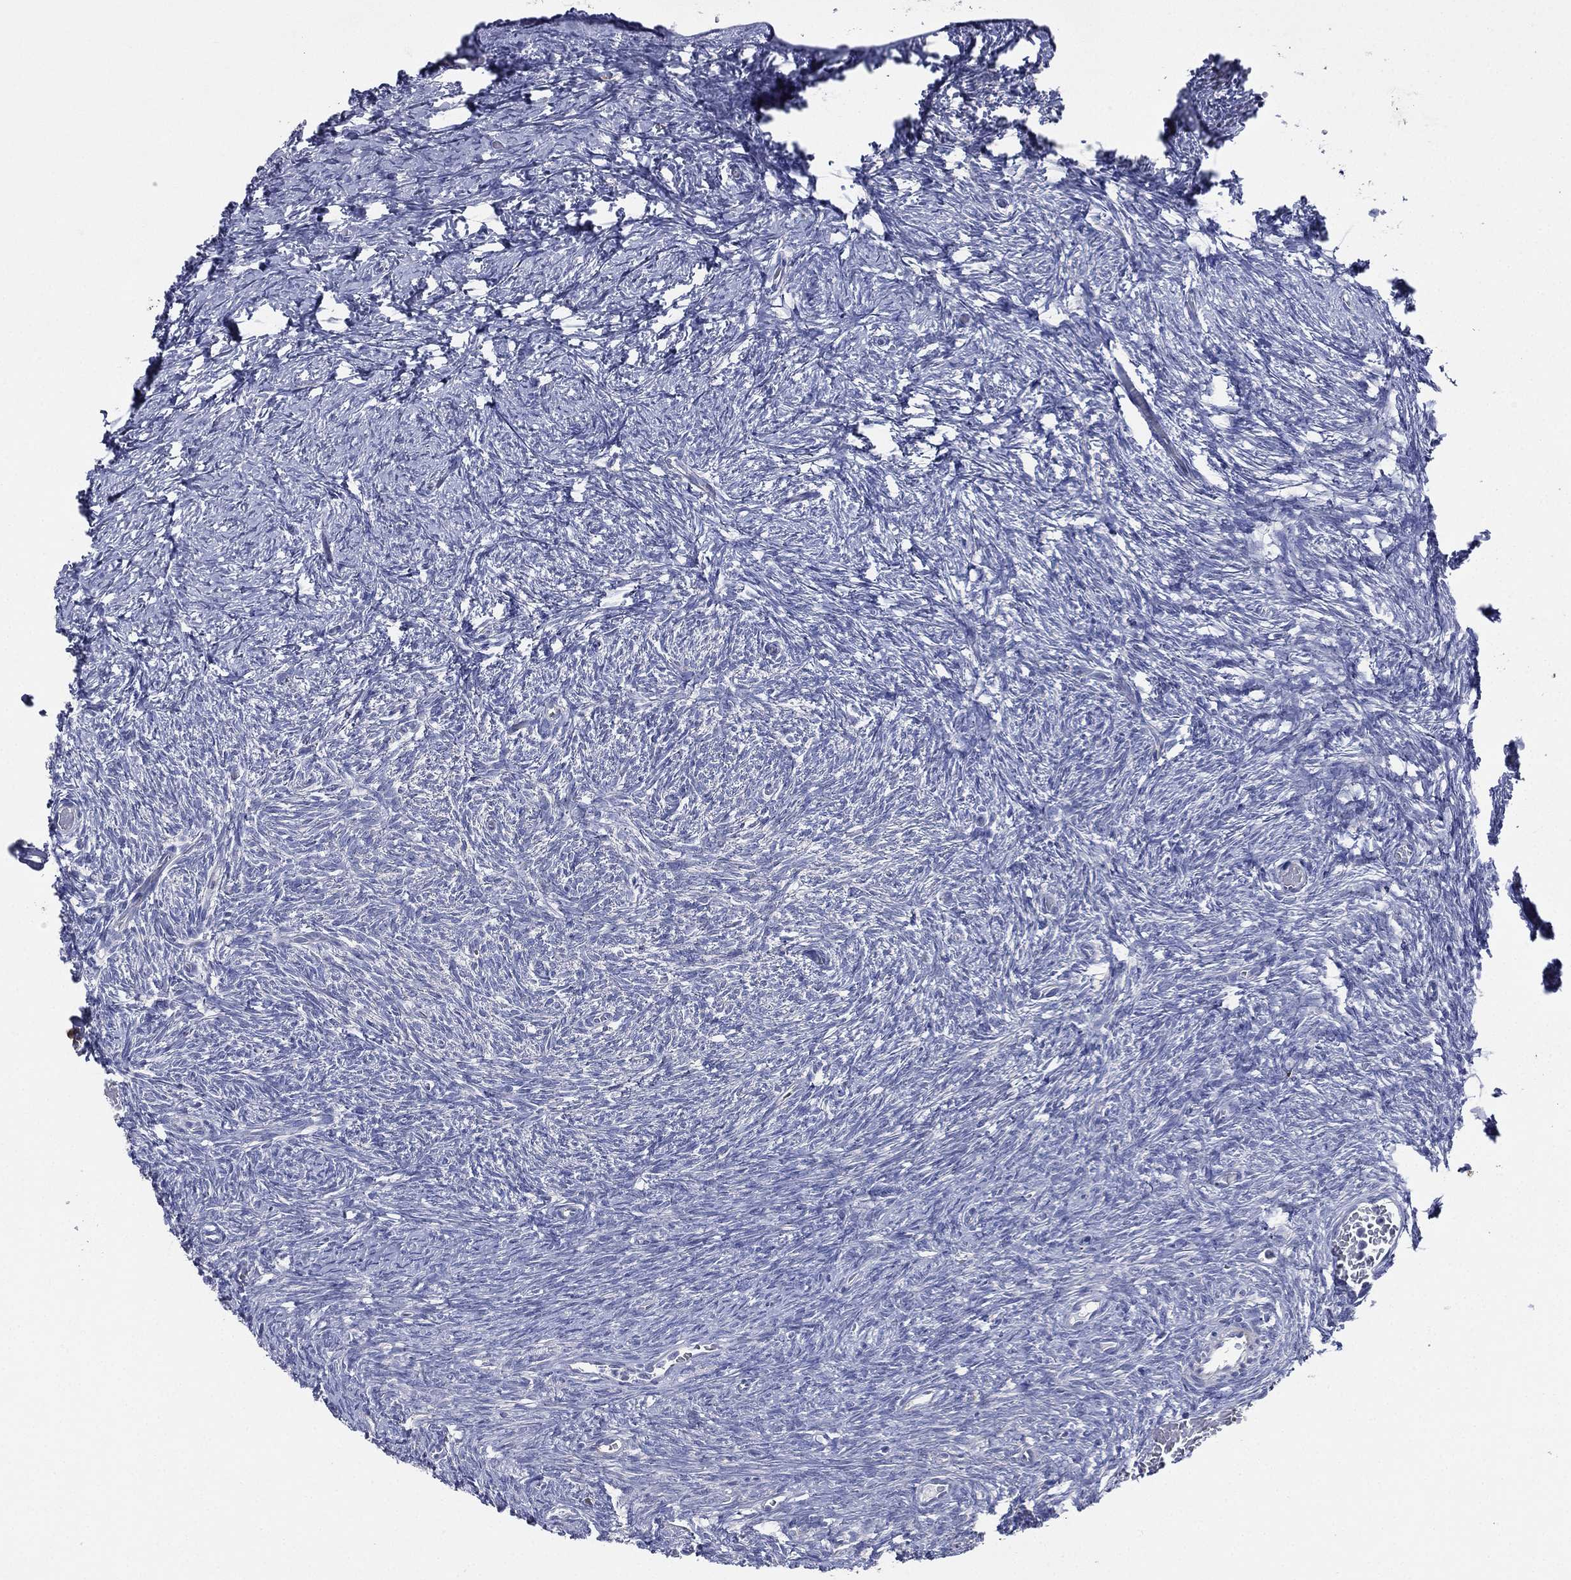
{"staining": {"intensity": "weak", "quantity": ">75%", "location": "cytoplasmic/membranous"}, "tissue": "ovary", "cell_type": "Follicle cells", "image_type": "normal", "snomed": [{"axis": "morphology", "description": "Normal tissue, NOS"}, {"axis": "topography", "description": "Ovary"}], "caption": "Immunohistochemical staining of unremarkable human ovary reveals weak cytoplasmic/membranous protein positivity in approximately >75% of follicle cells.", "gene": "ATP8A2", "patient": {"sex": "female", "age": 39}}